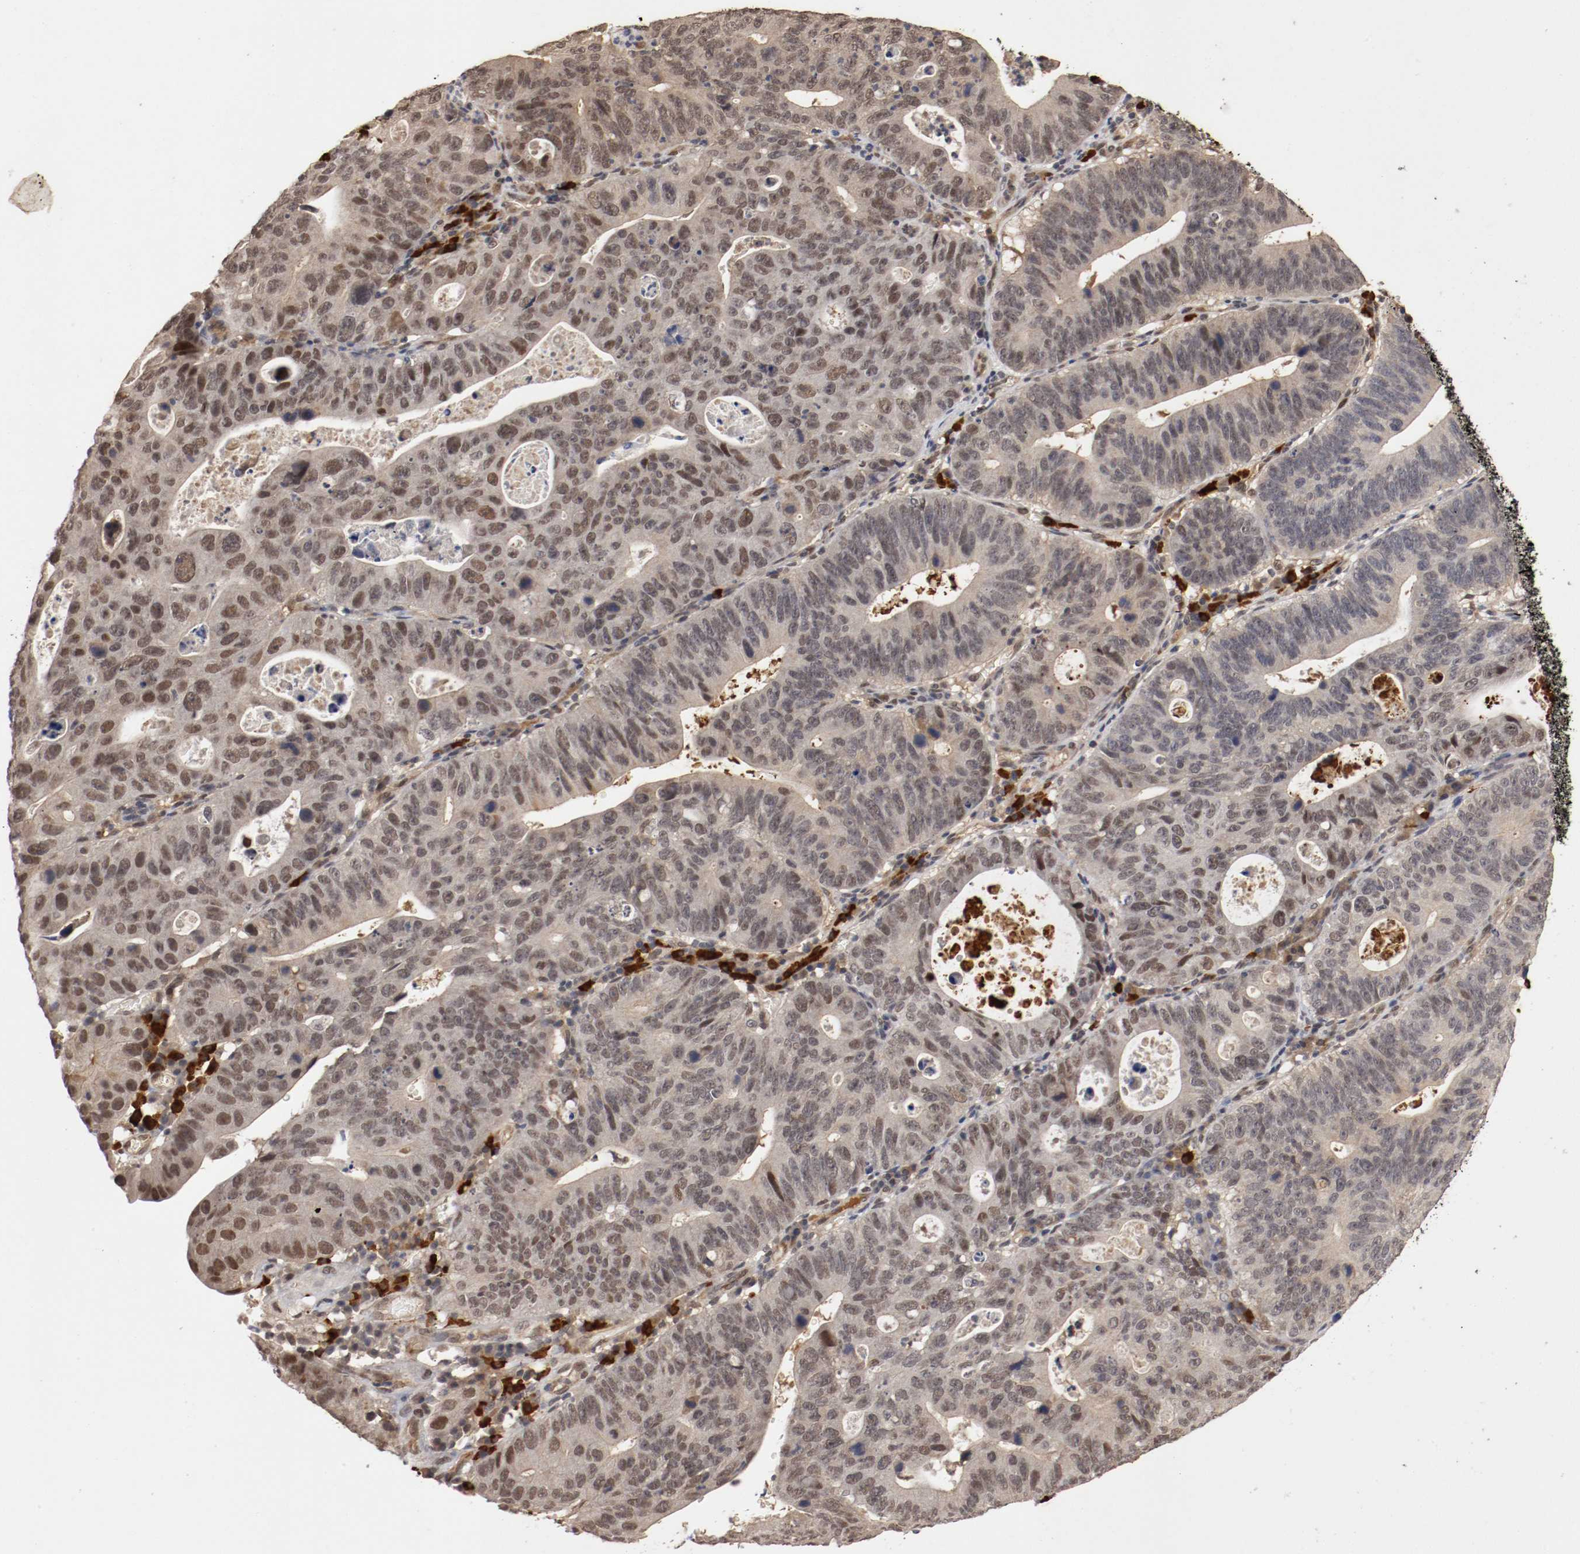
{"staining": {"intensity": "weak", "quantity": "25%-75%", "location": "cytoplasmic/membranous,nuclear"}, "tissue": "stomach cancer", "cell_type": "Tumor cells", "image_type": "cancer", "snomed": [{"axis": "morphology", "description": "Adenocarcinoma, NOS"}, {"axis": "topography", "description": "Stomach"}], "caption": "A brown stain shows weak cytoplasmic/membranous and nuclear positivity of a protein in adenocarcinoma (stomach) tumor cells.", "gene": "DNMT3B", "patient": {"sex": "male", "age": 59}}